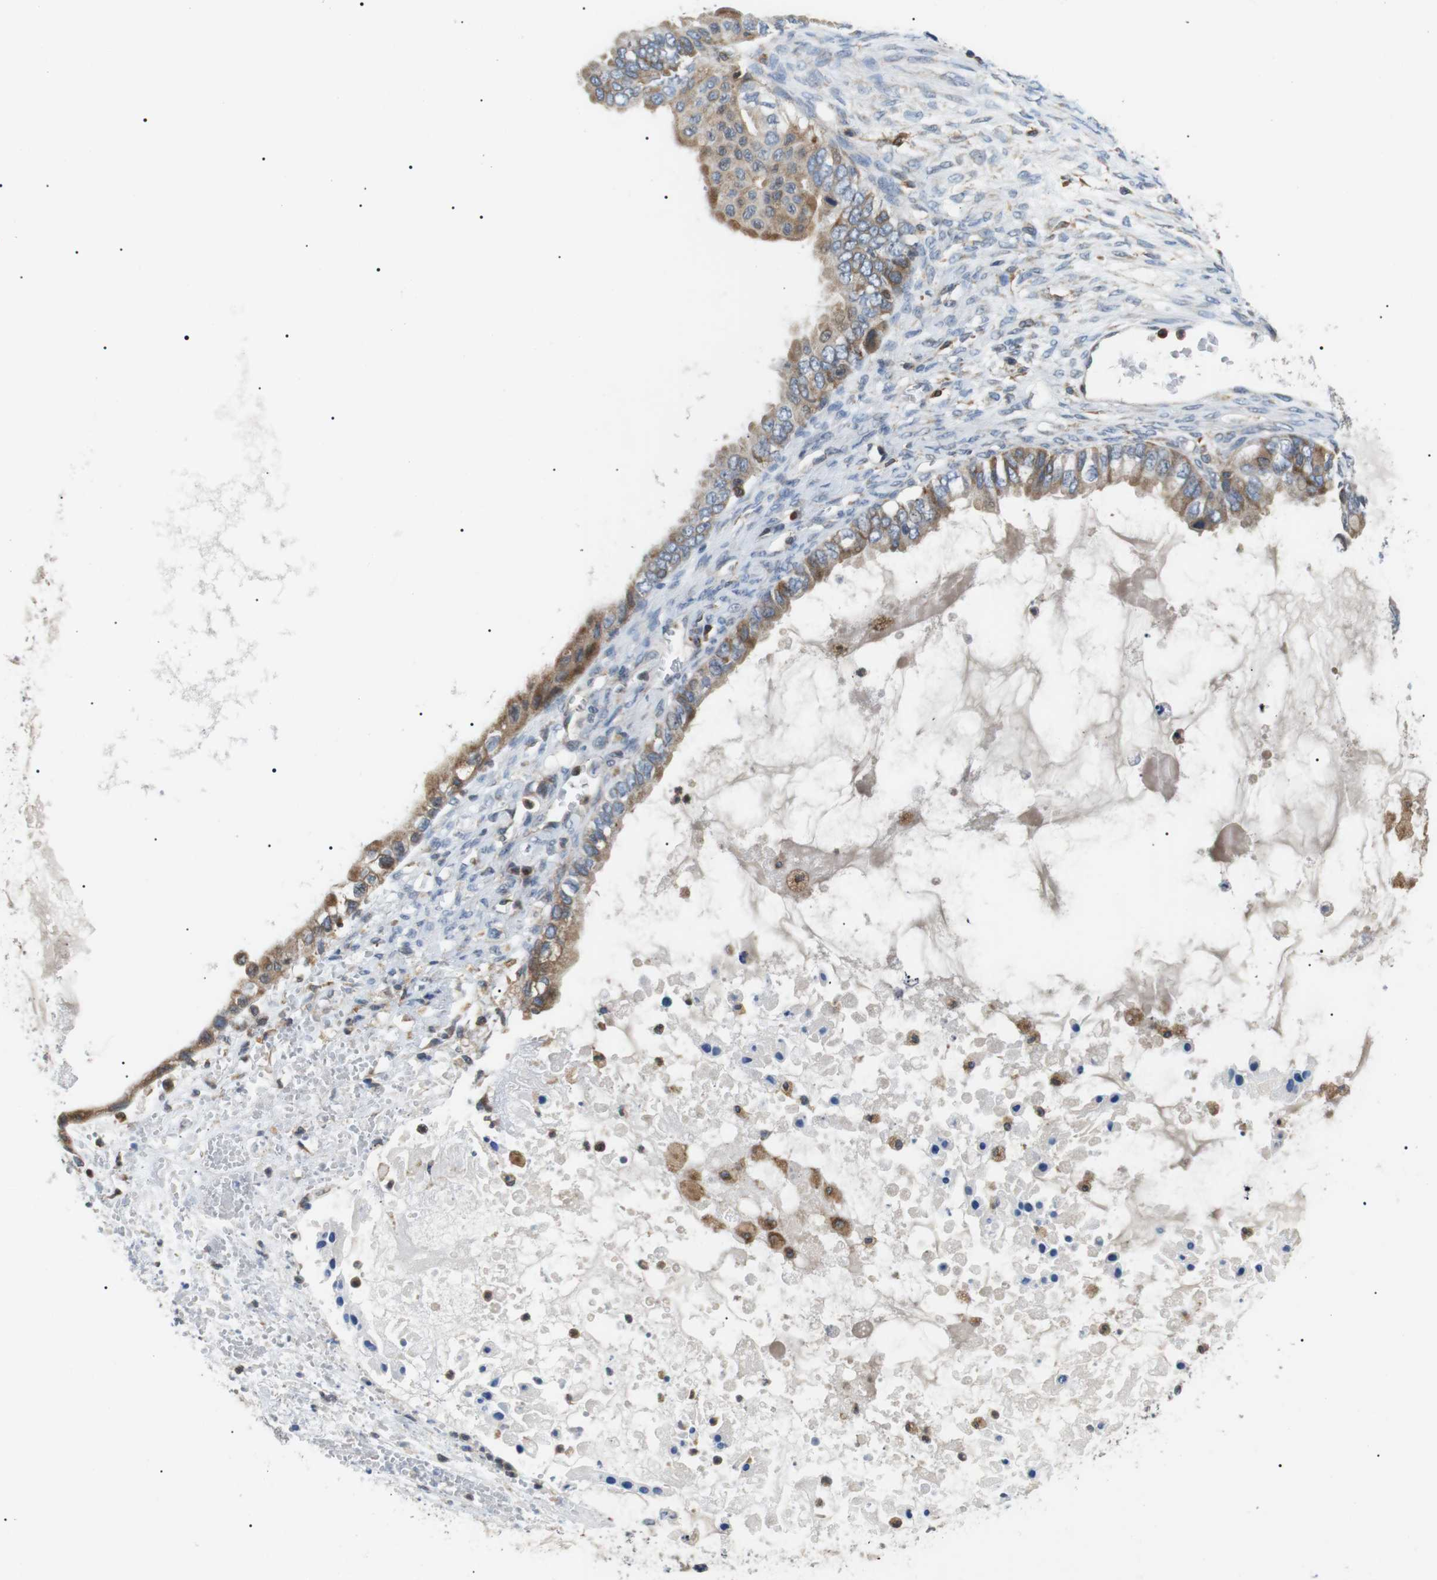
{"staining": {"intensity": "weak", "quantity": ">75%", "location": "cytoplasmic/membranous"}, "tissue": "ovarian cancer", "cell_type": "Tumor cells", "image_type": "cancer", "snomed": [{"axis": "morphology", "description": "Cystadenocarcinoma, mucinous, NOS"}, {"axis": "topography", "description": "Ovary"}], "caption": "An image showing weak cytoplasmic/membranous positivity in about >75% of tumor cells in ovarian cancer, as visualized by brown immunohistochemical staining.", "gene": "RAB9A", "patient": {"sex": "female", "age": 80}}